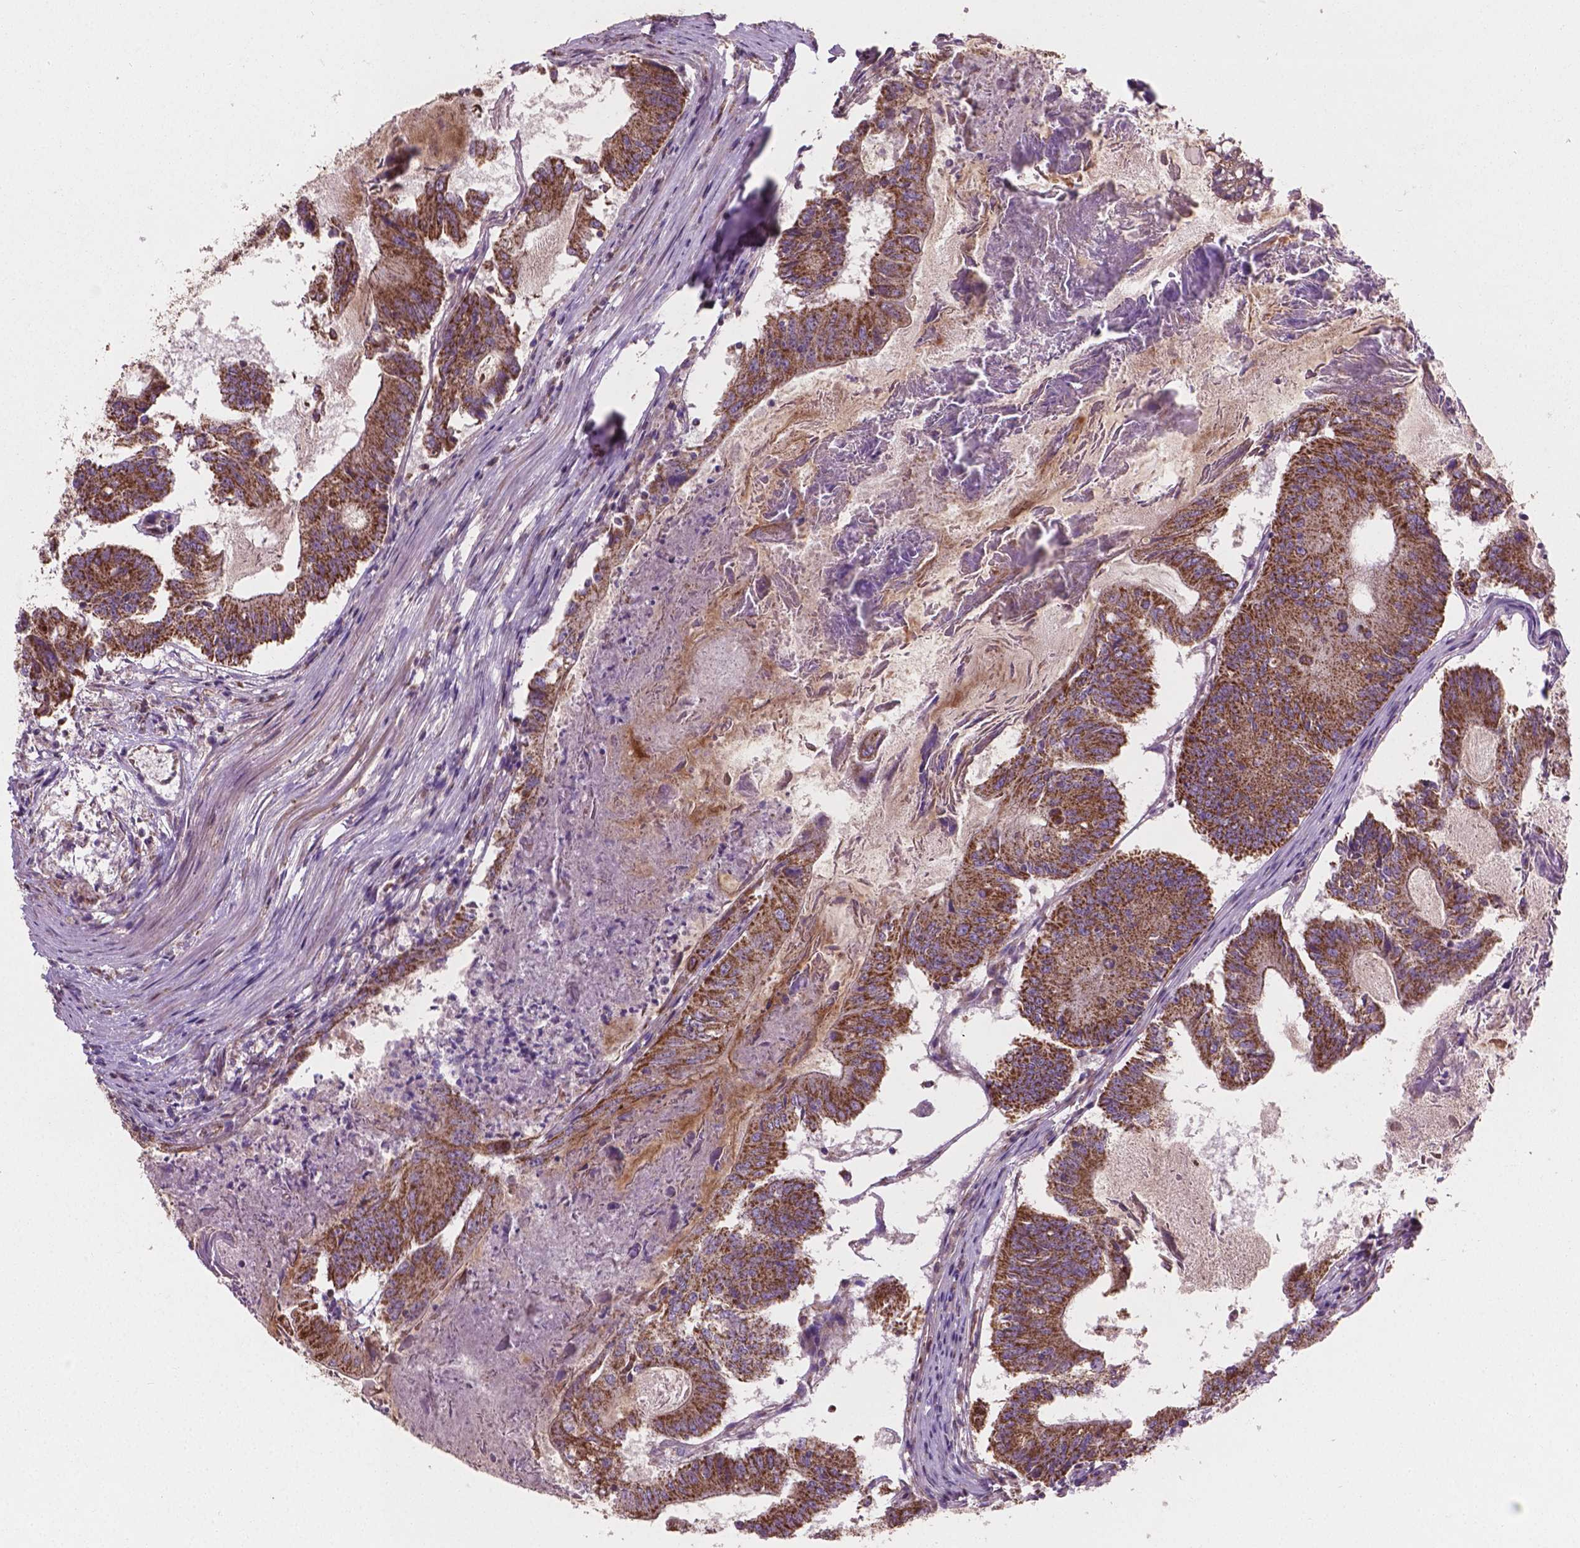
{"staining": {"intensity": "moderate", "quantity": ">75%", "location": "cytoplasmic/membranous"}, "tissue": "colorectal cancer", "cell_type": "Tumor cells", "image_type": "cancer", "snomed": [{"axis": "morphology", "description": "Adenocarcinoma, NOS"}, {"axis": "topography", "description": "Colon"}], "caption": "Colorectal cancer was stained to show a protein in brown. There is medium levels of moderate cytoplasmic/membranous positivity in about >75% of tumor cells.", "gene": "TCAF1", "patient": {"sex": "female", "age": 70}}